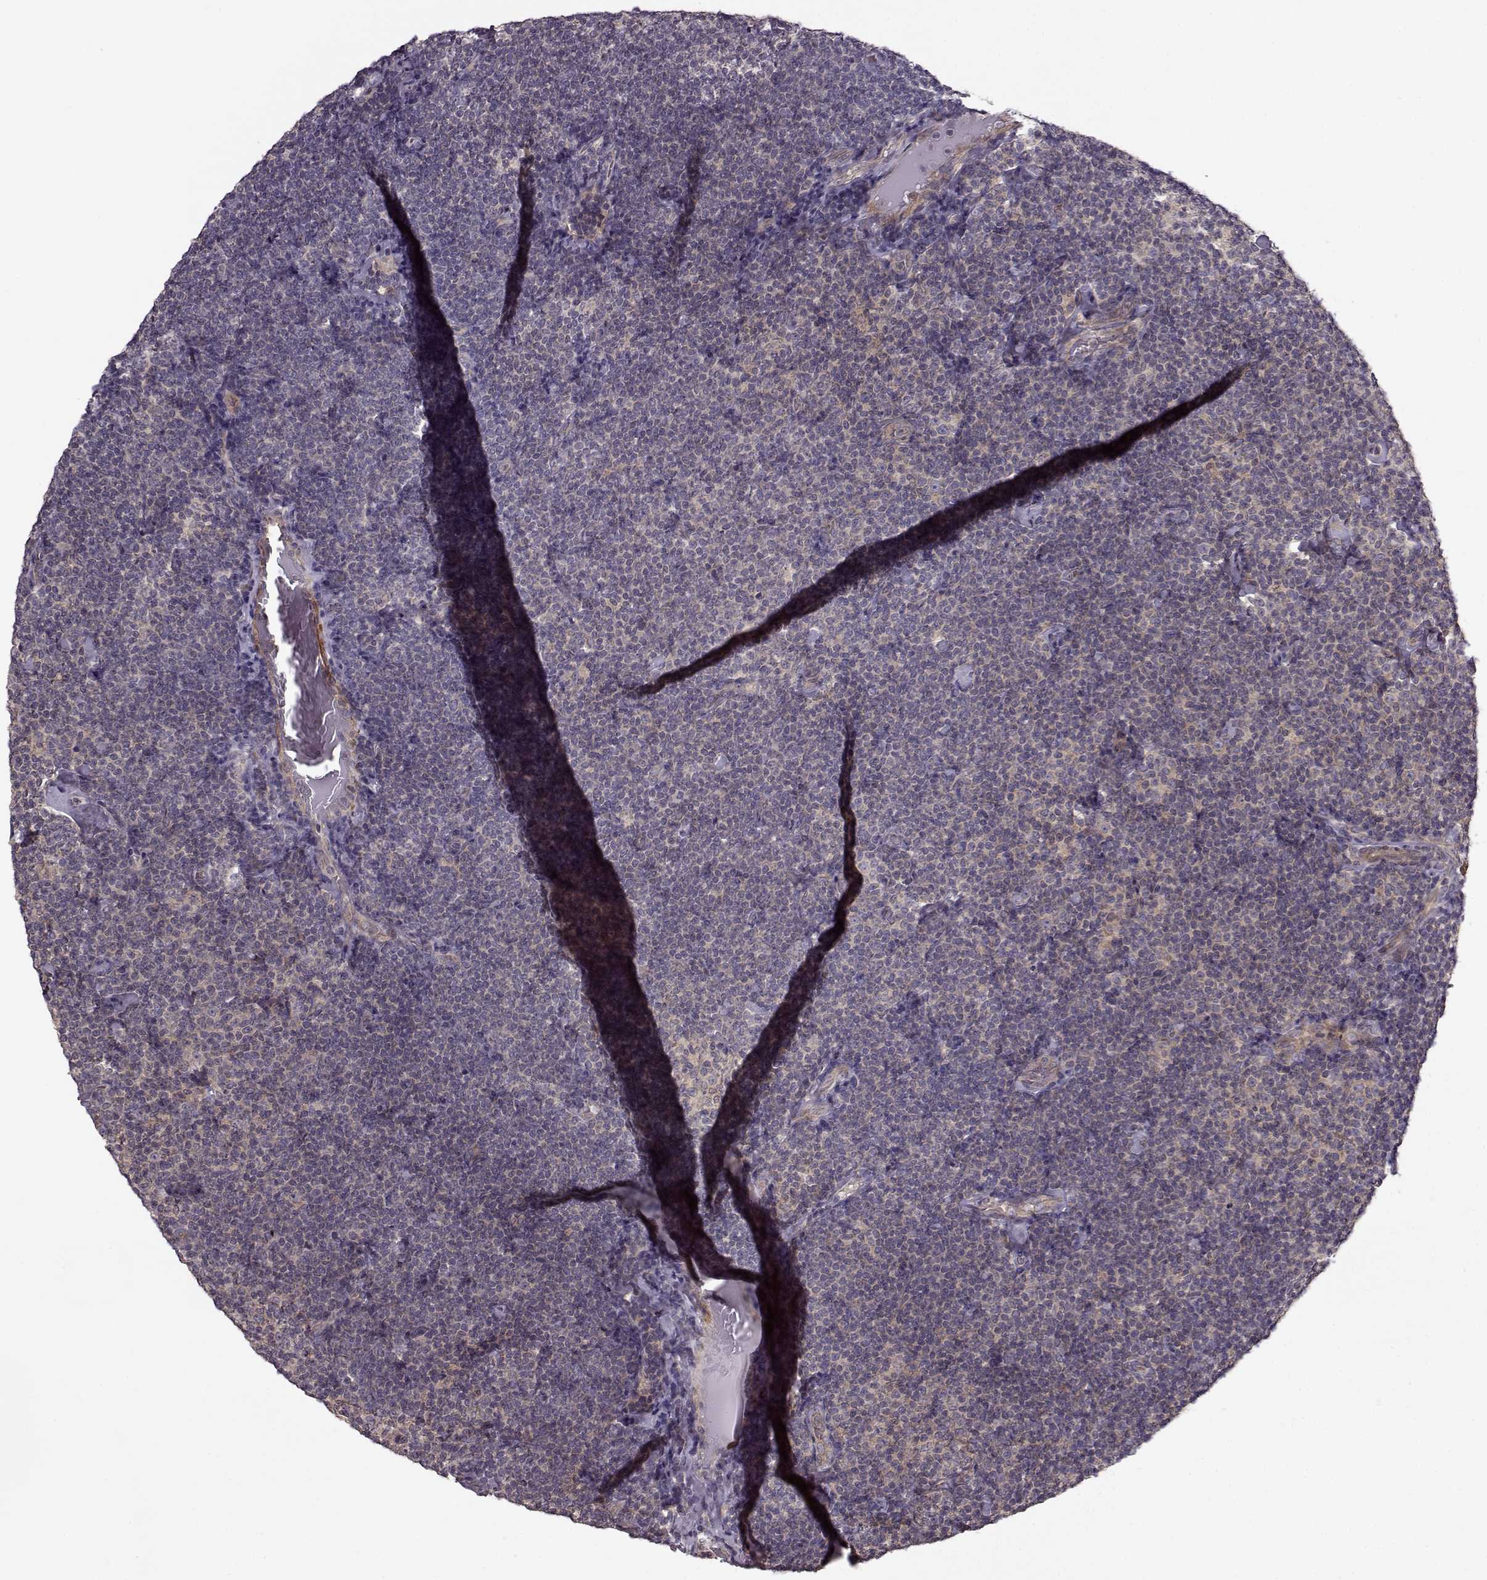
{"staining": {"intensity": "weak", "quantity": "25%-75%", "location": "cytoplasmic/membranous"}, "tissue": "lymphoma", "cell_type": "Tumor cells", "image_type": "cancer", "snomed": [{"axis": "morphology", "description": "Malignant lymphoma, non-Hodgkin's type, Low grade"}, {"axis": "topography", "description": "Lymph node"}], "caption": "Lymphoma tissue displays weak cytoplasmic/membranous positivity in approximately 25%-75% of tumor cells", "gene": "SLAIN2", "patient": {"sex": "male", "age": 81}}